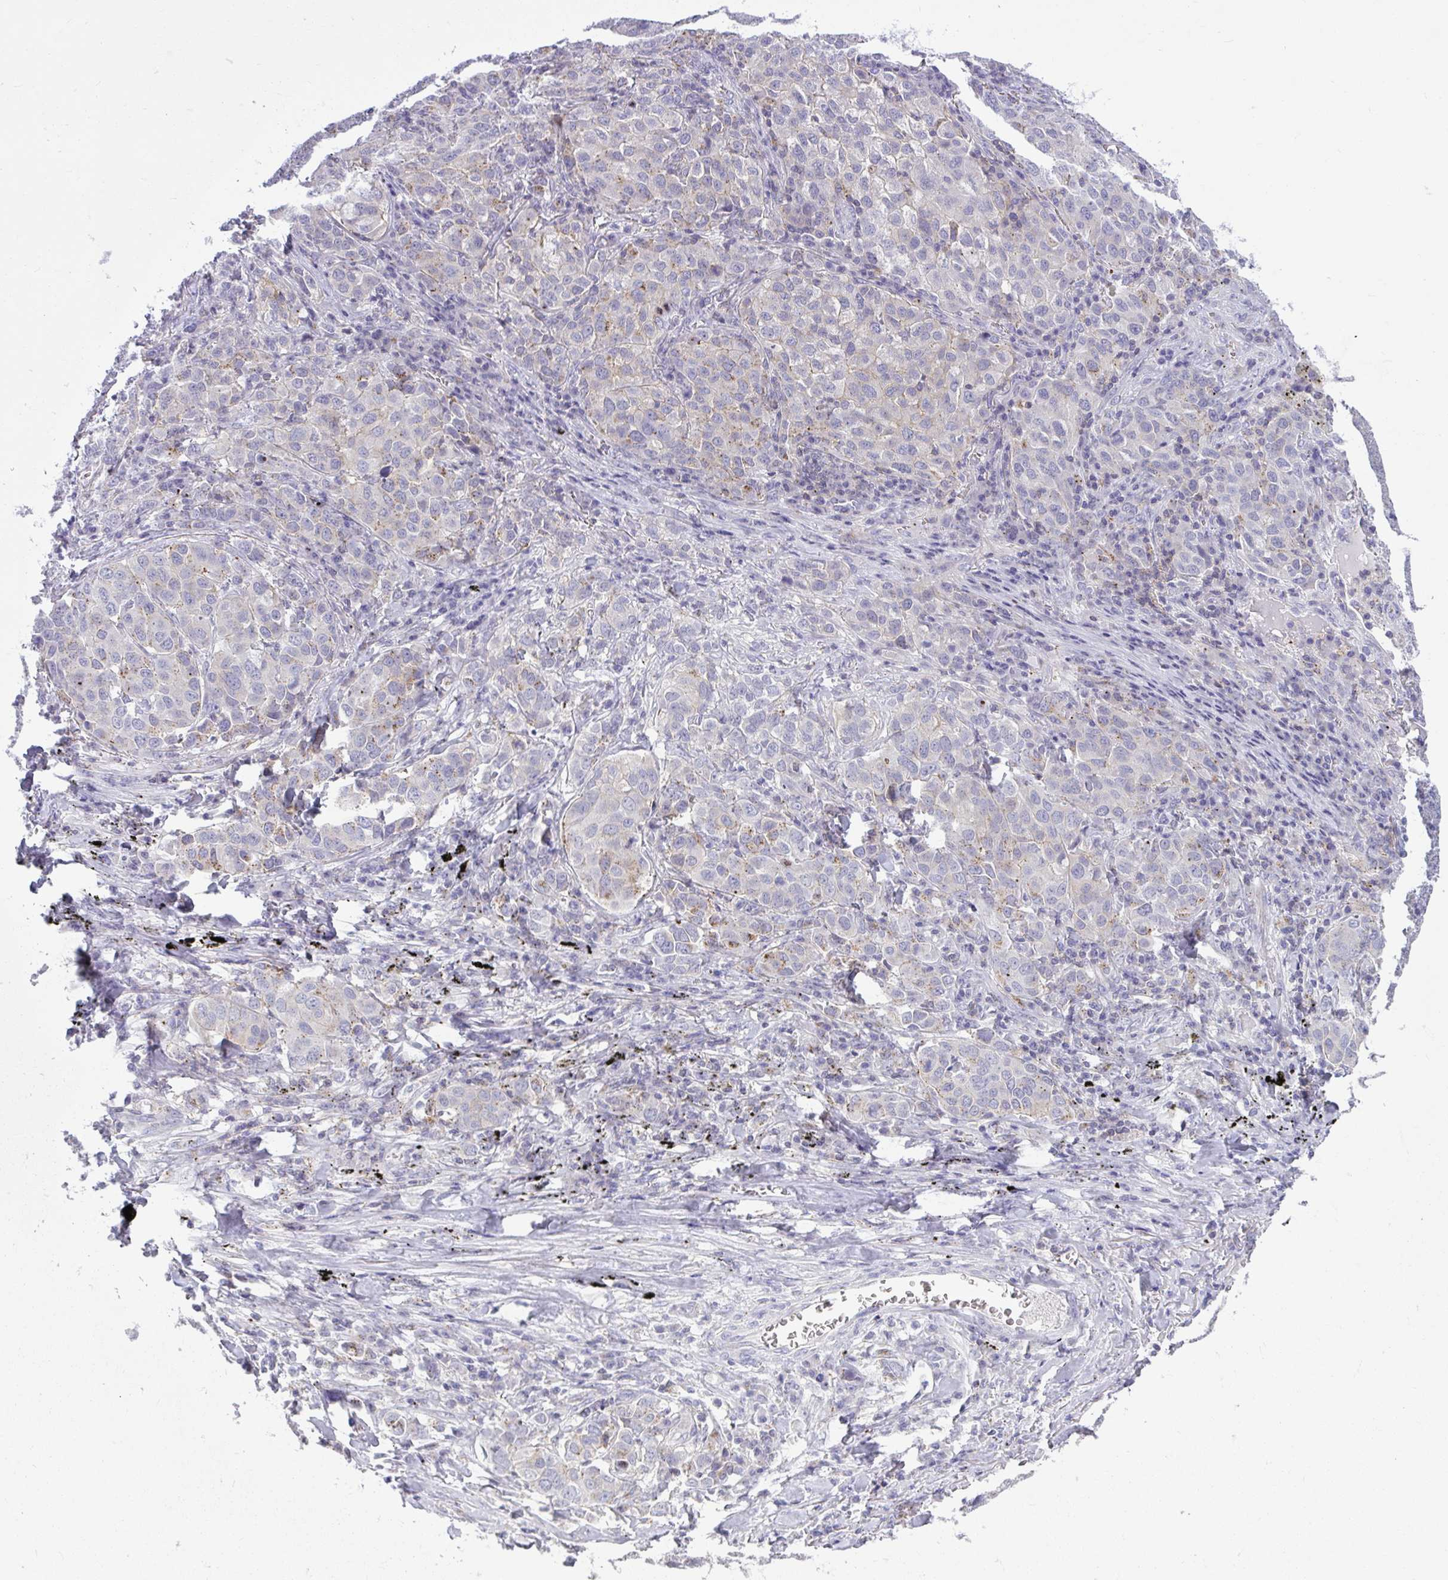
{"staining": {"intensity": "weak", "quantity": "<25%", "location": "cytoplasmic/membranous"}, "tissue": "lung cancer", "cell_type": "Tumor cells", "image_type": "cancer", "snomed": [{"axis": "morphology", "description": "Adenocarcinoma, NOS"}, {"axis": "morphology", "description": "Adenocarcinoma, metastatic, NOS"}, {"axis": "topography", "description": "Lymph node"}, {"axis": "topography", "description": "Lung"}], "caption": "Protein analysis of lung cancer demonstrates no significant positivity in tumor cells.", "gene": "VPS4B", "patient": {"sex": "female", "age": 65}}